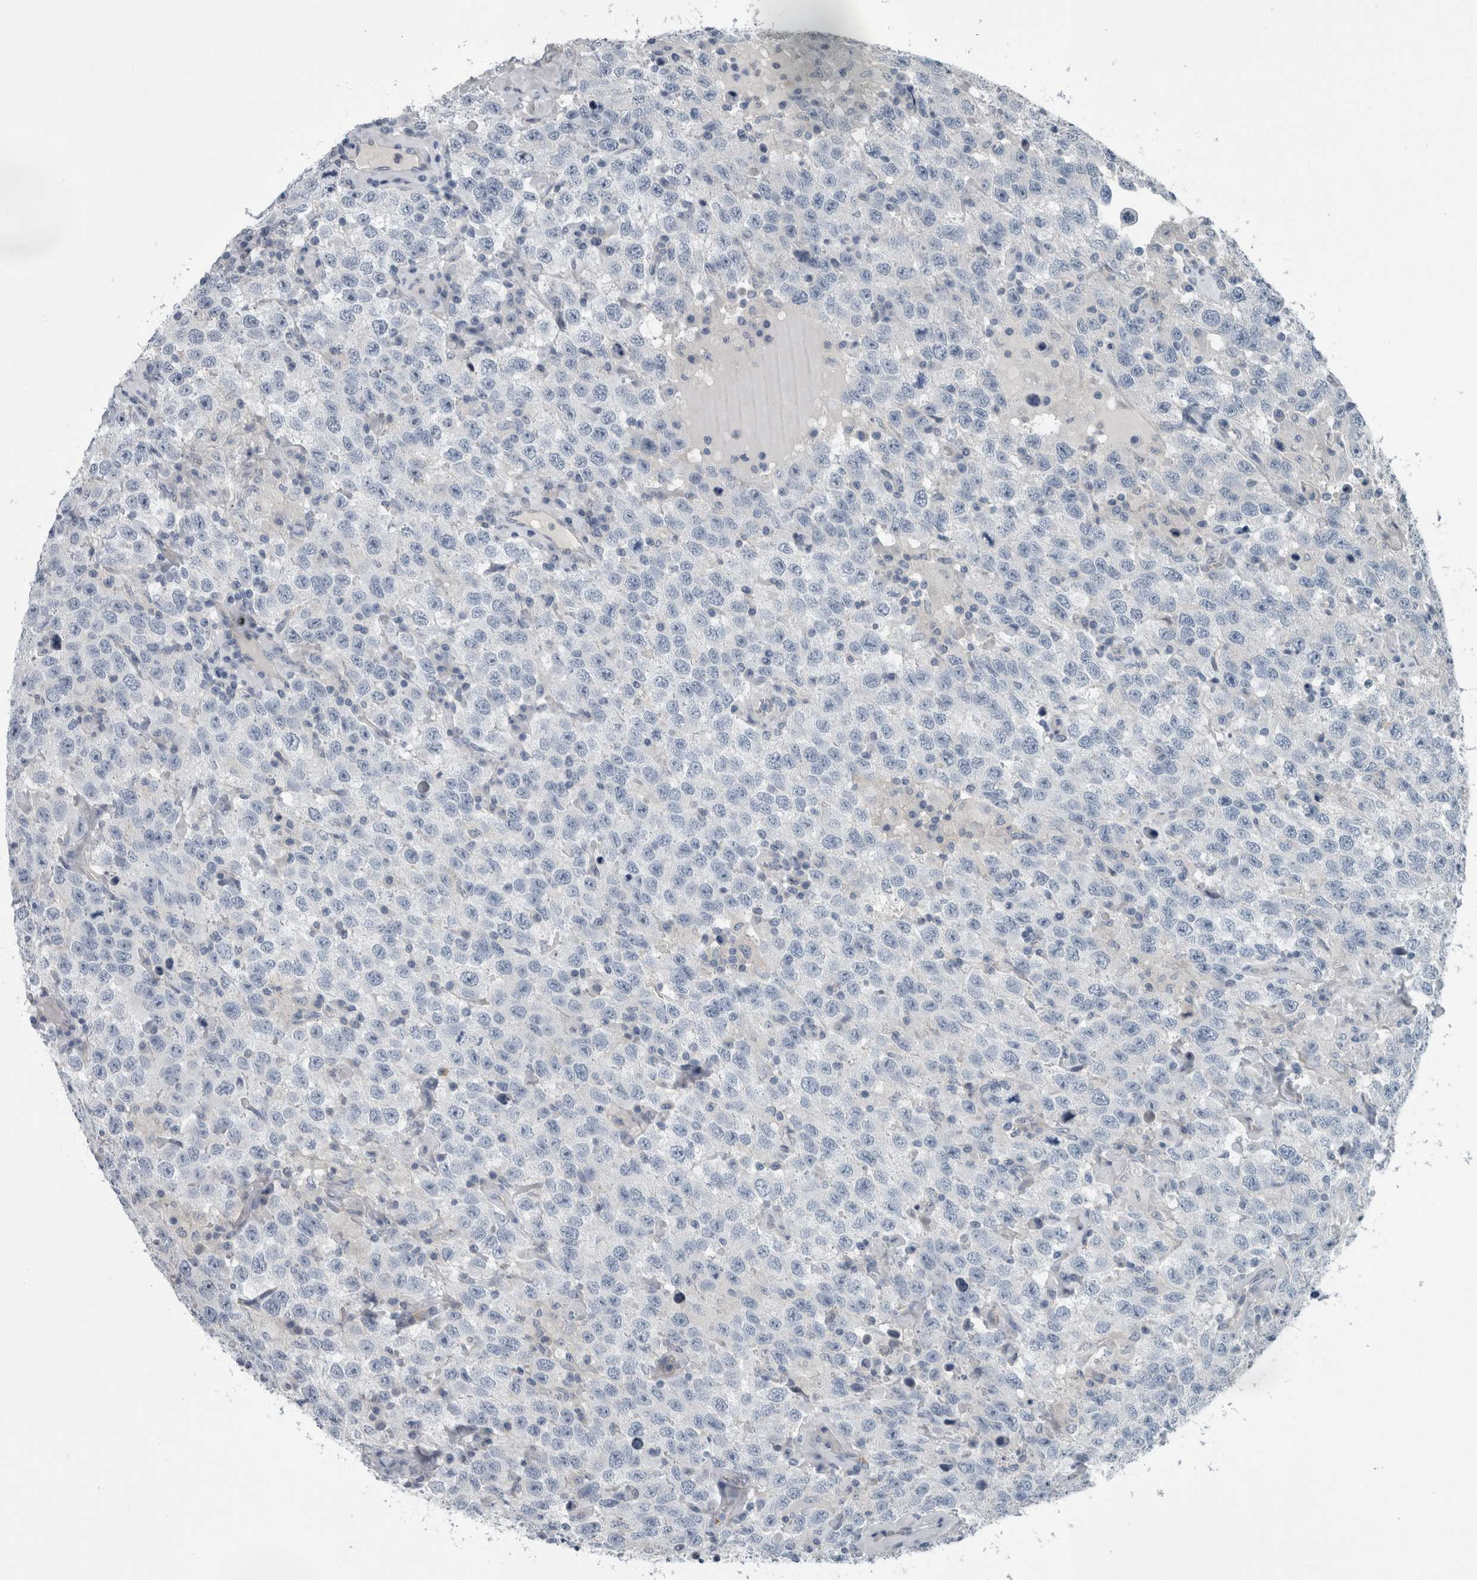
{"staining": {"intensity": "negative", "quantity": "none", "location": "none"}, "tissue": "testis cancer", "cell_type": "Tumor cells", "image_type": "cancer", "snomed": [{"axis": "morphology", "description": "Seminoma, NOS"}, {"axis": "topography", "description": "Testis"}], "caption": "An IHC image of testis cancer (seminoma) is shown. There is no staining in tumor cells of testis cancer (seminoma). The staining was performed using DAB to visualize the protein expression in brown, while the nuclei were stained in blue with hematoxylin (Magnification: 20x).", "gene": "SH3GL2", "patient": {"sex": "male", "age": 41}}